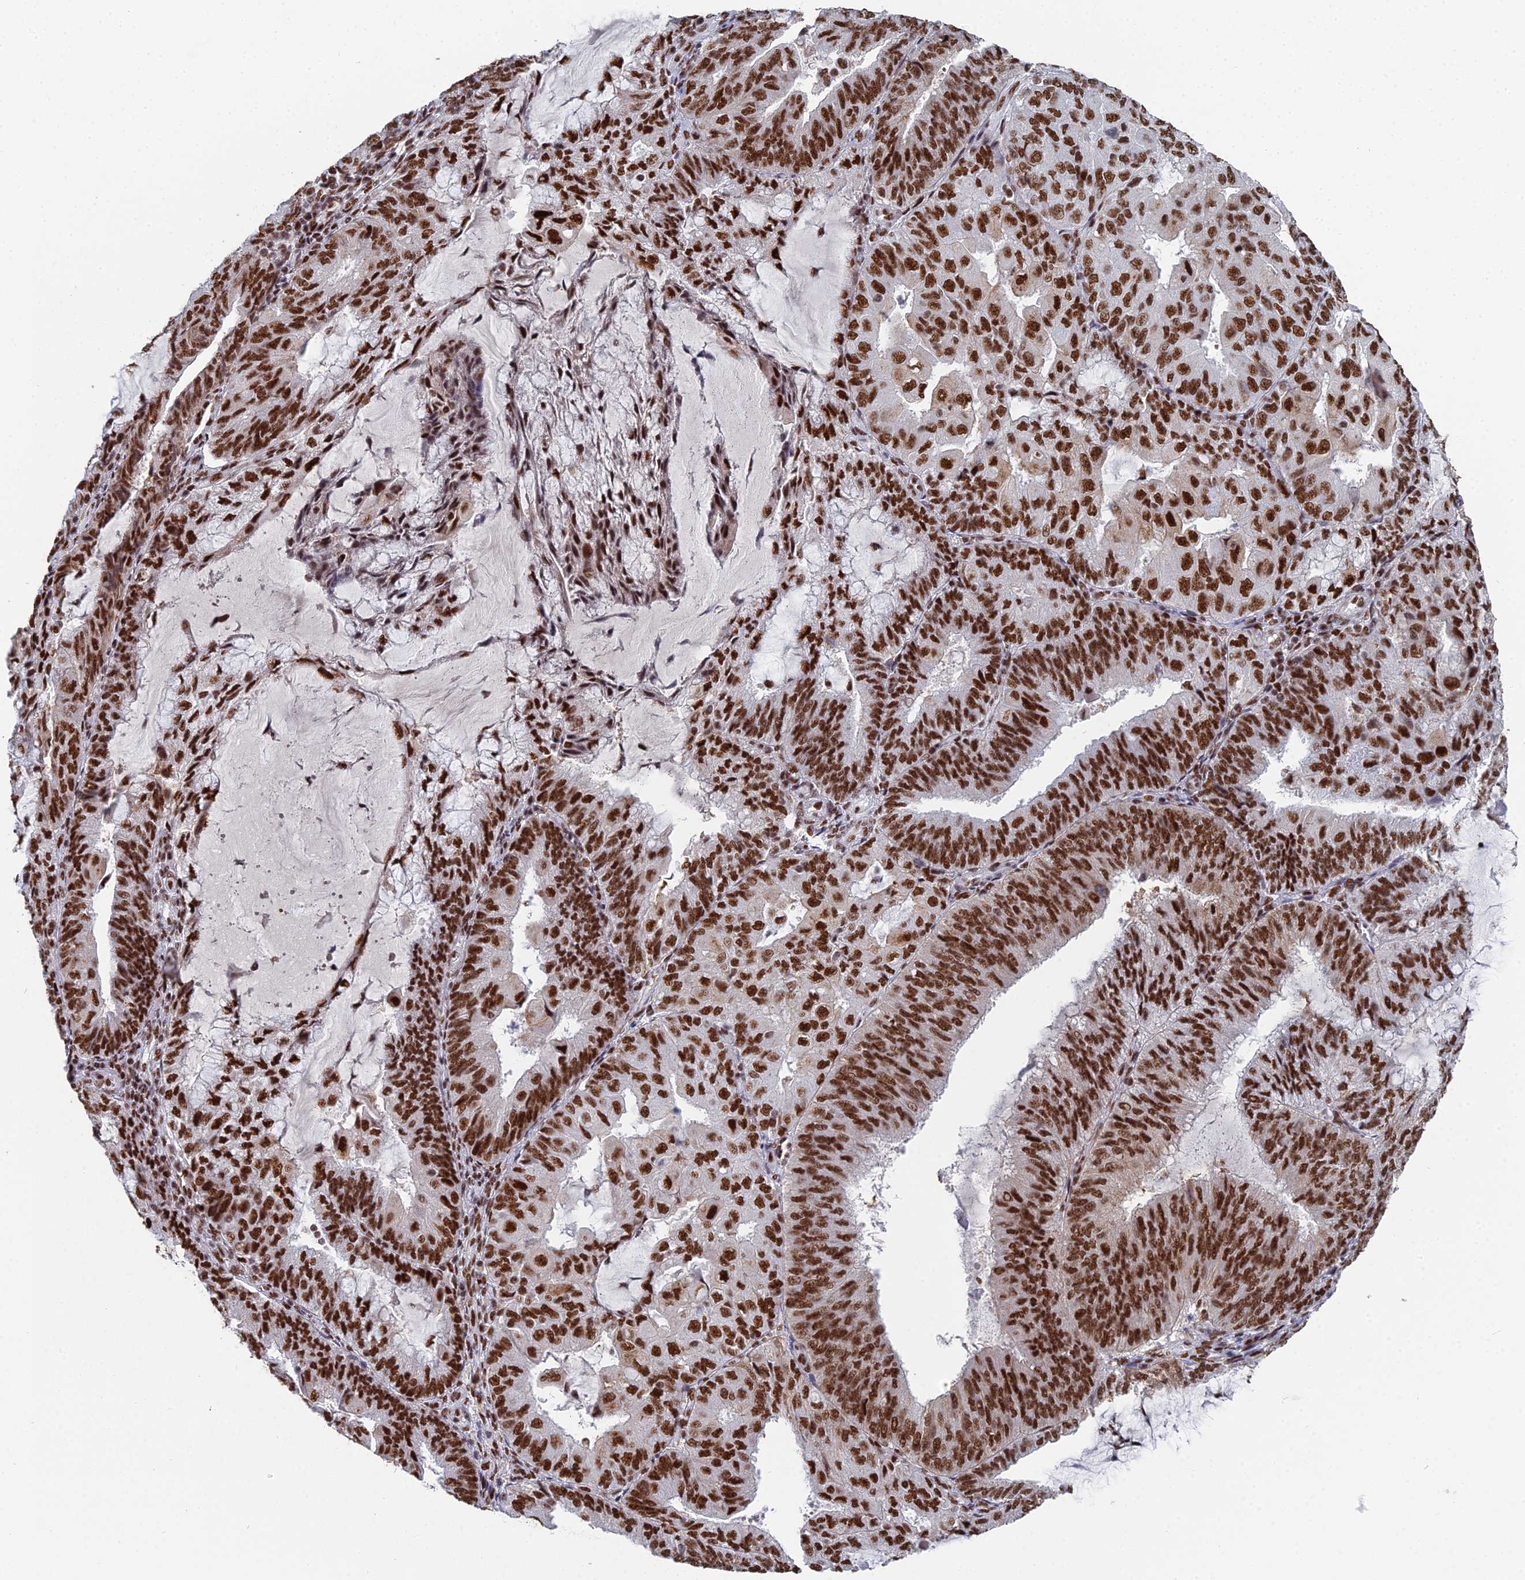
{"staining": {"intensity": "strong", "quantity": ">75%", "location": "nuclear"}, "tissue": "endometrial cancer", "cell_type": "Tumor cells", "image_type": "cancer", "snomed": [{"axis": "morphology", "description": "Adenocarcinoma, NOS"}, {"axis": "topography", "description": "Endometrium"}], "caption": "Immunohistochemistry (IHC) image of neoplastic tissue: adenocarcinoma (endometrial) stained using immunohistochemistry (IHC) exhibits high levels of strong protein expression localized specifically in the nuclear of tumor cells, appearing as a nuclear brown color.", "gene": "SF3B3", "patient": {"sex": "female", "age": 81}}